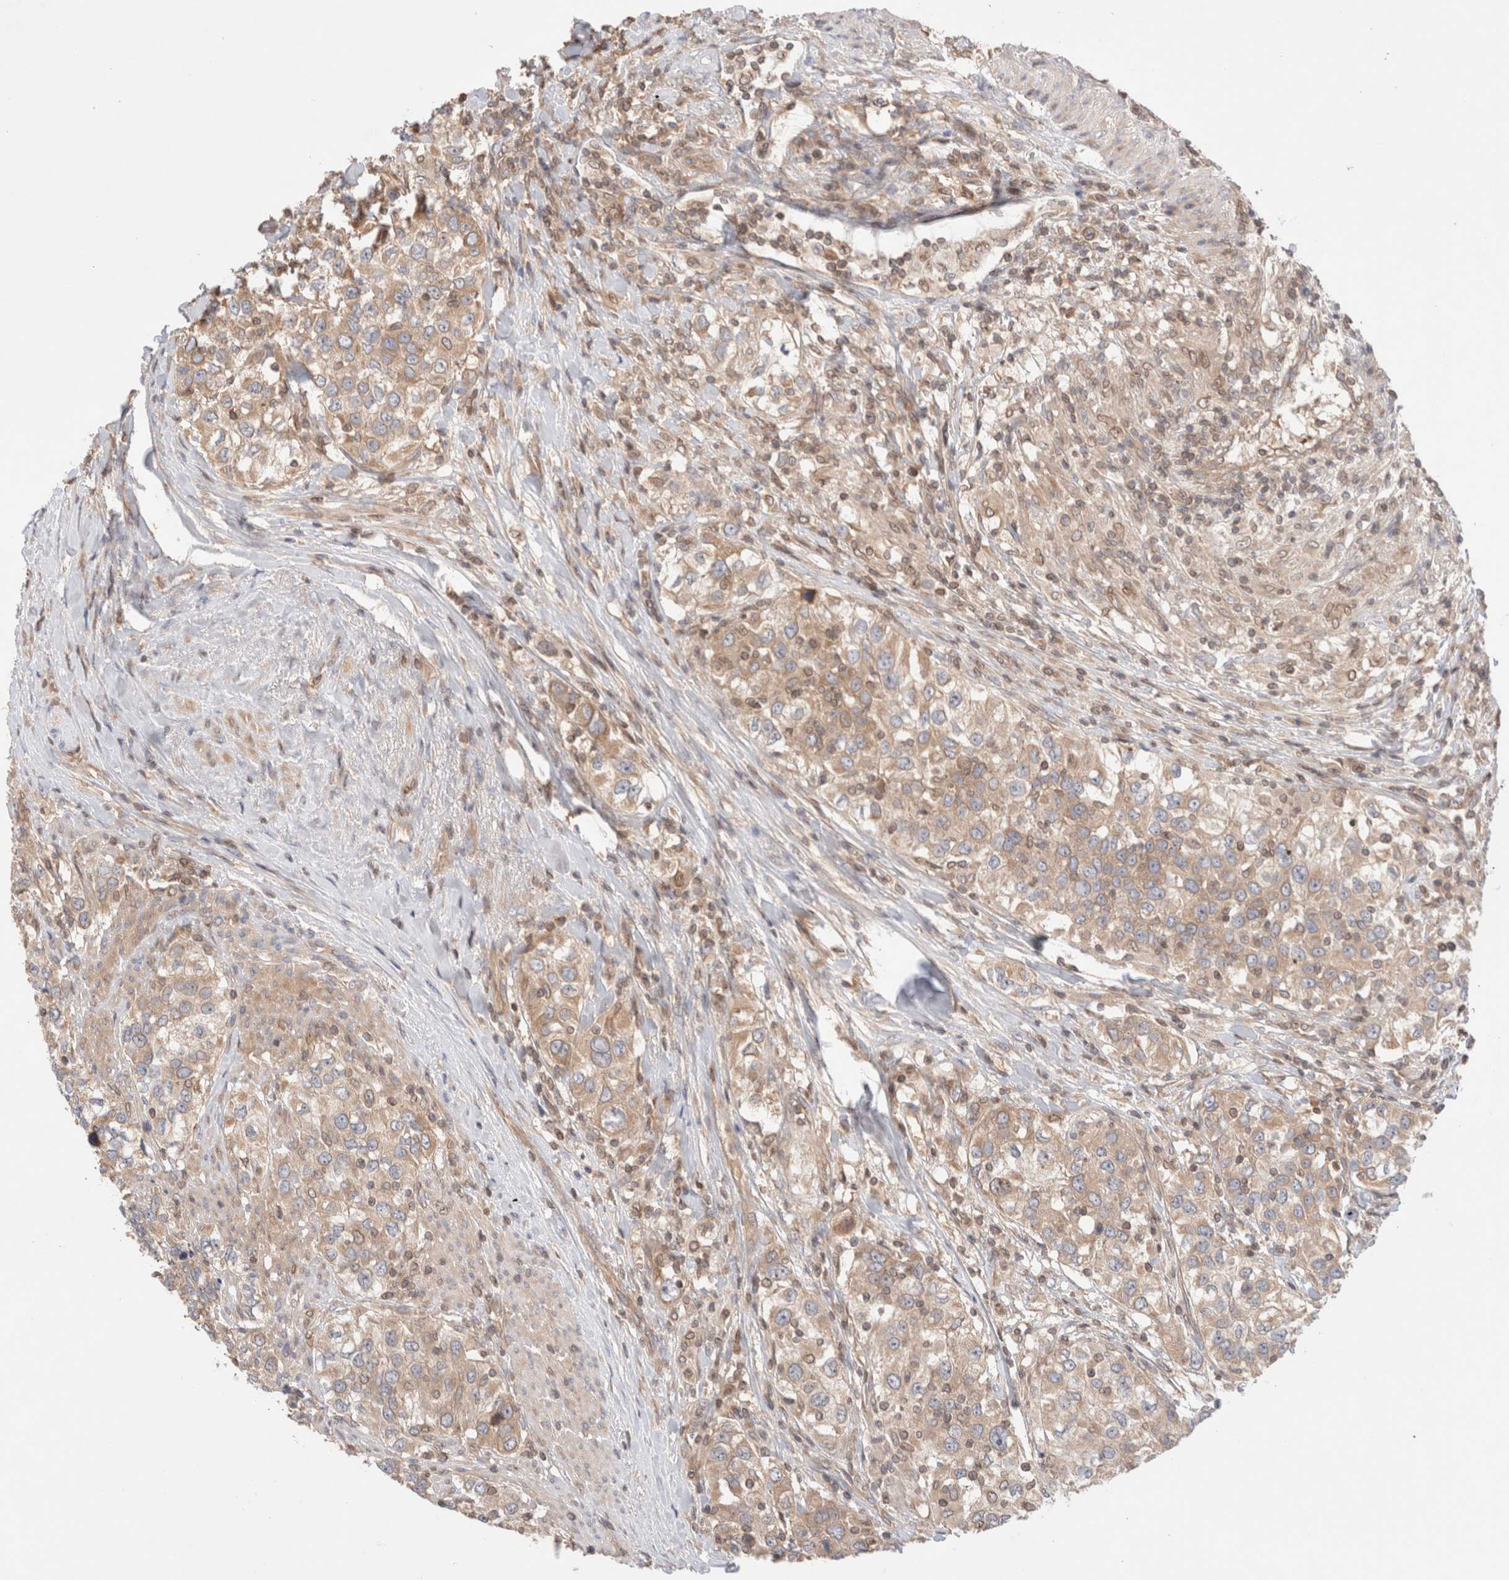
{"staining": {"intensity": "moderate", "quantity": ">75%", "location": "cytoplasmic/membranous"}, "tissue": "urothelial cancer", "cell_type": "Tumor cells", "image_type": "cancer", "snomed": [{"axis": "morphology", "description": "Urothelial carcinoma, High grade"}, {"axis": "topography", "description": "Urinary bladder"}], "caption": "Brown immunohistochemical staining in urothelial cancer demonstrates moderate cytoplasmic/membranous expression in approximately >75% of tumor cells.", "gene": "SIKE1", "patient": {"sex": "female", "age": 80}}